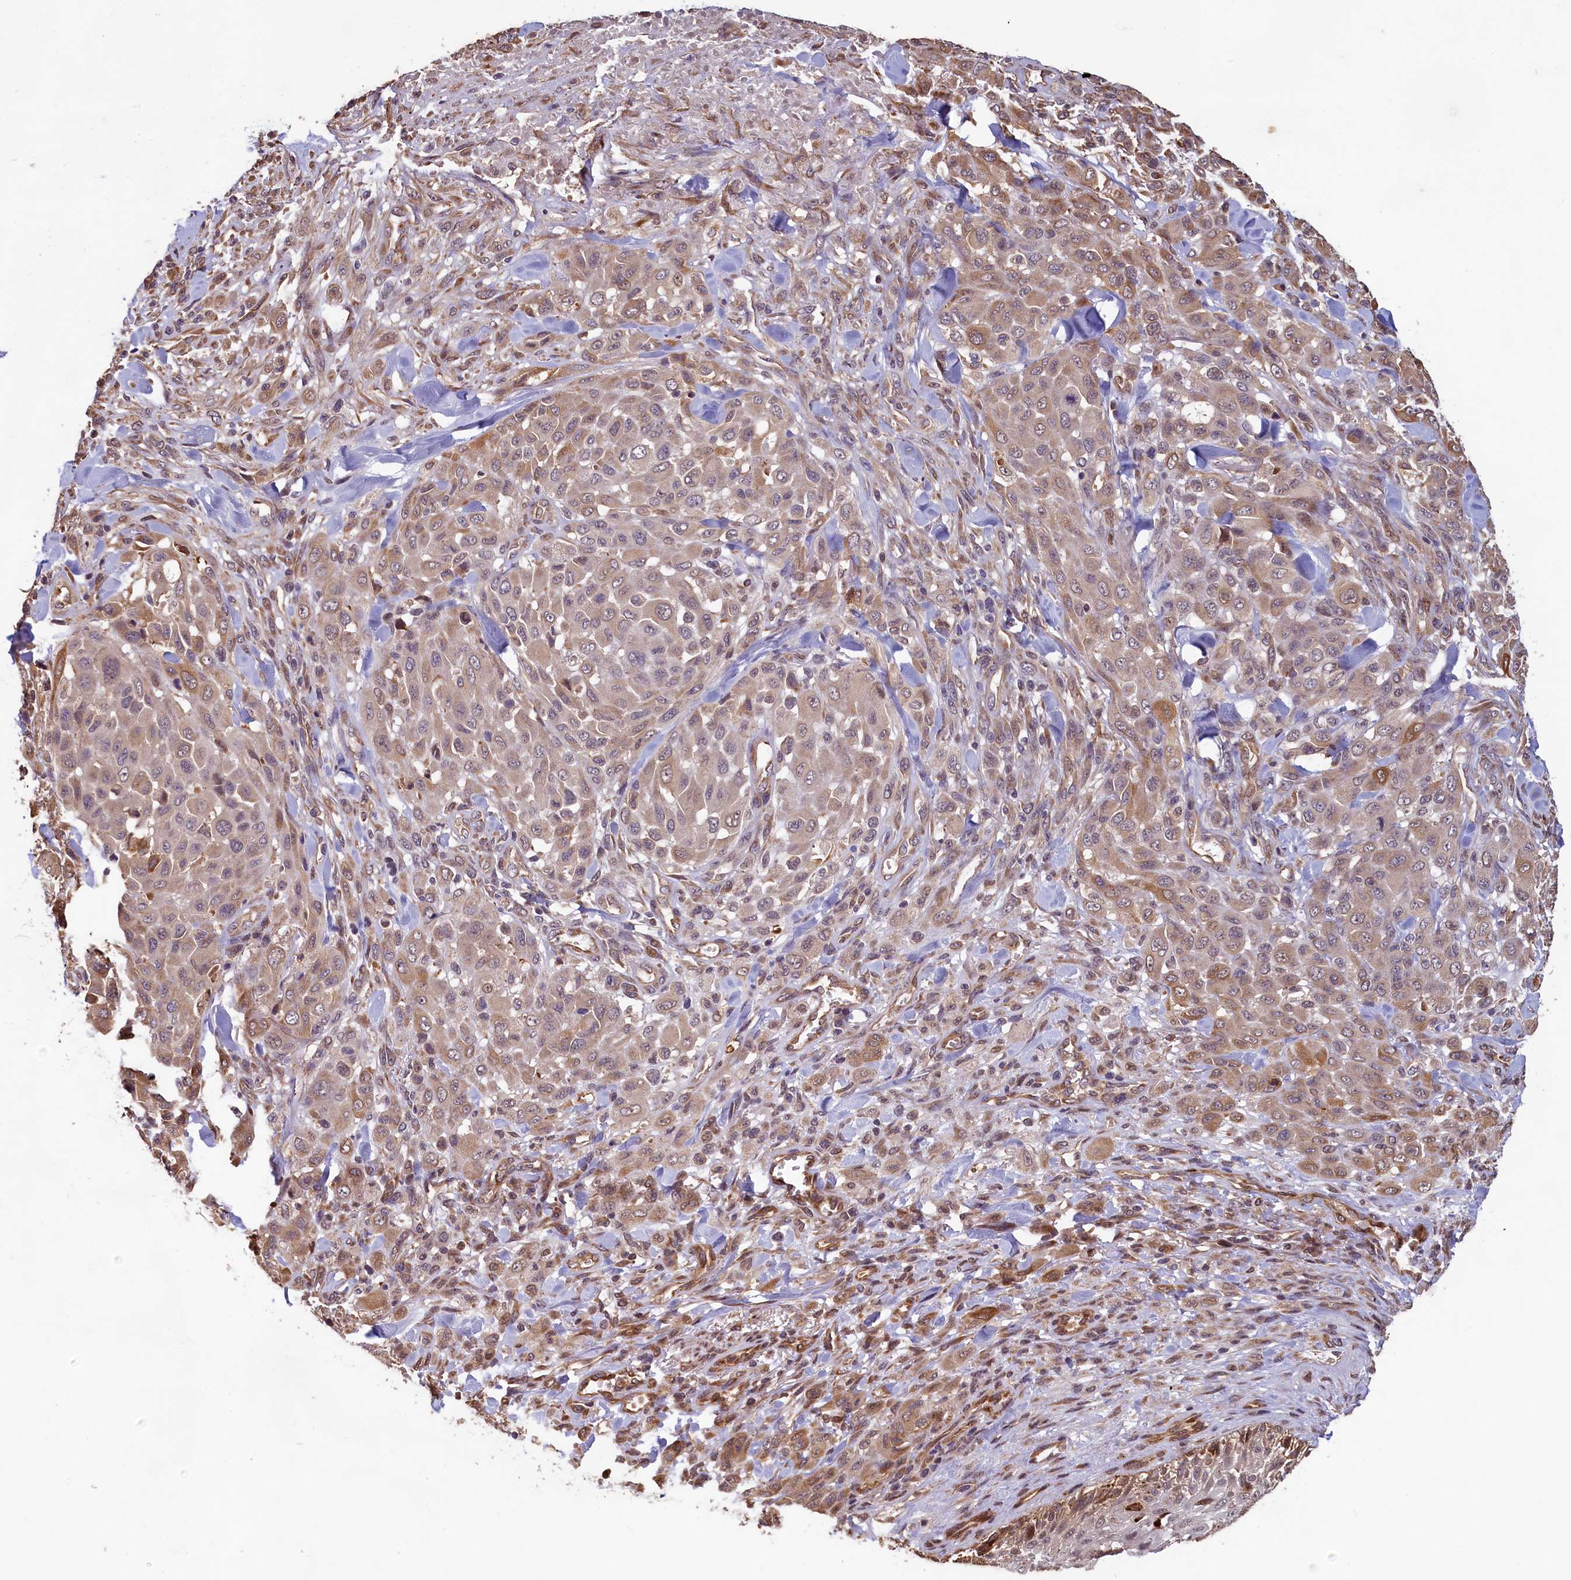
{"staining": {"intensity": "weak", "quantity": ">75%", "location": "cytoplasmic/membranous"}, "tissue": "melanoma", "cell_type": "Tumor cells", "image_type": "cancer", "snomed": [{"axis": "morphology", "description": "Malignant melanoma, Metastatic site"}, {"axis": "topography", "description": "Skin"}], "caption": "This image displays immunohistochemistry staining of human malignant melanoma (metastatic site), with low weak cytoplasmic/membranous staining in about >75% of tumor cells.", "gene": "ACSBG1", "patient": {"sex": "female", "age": 81}}